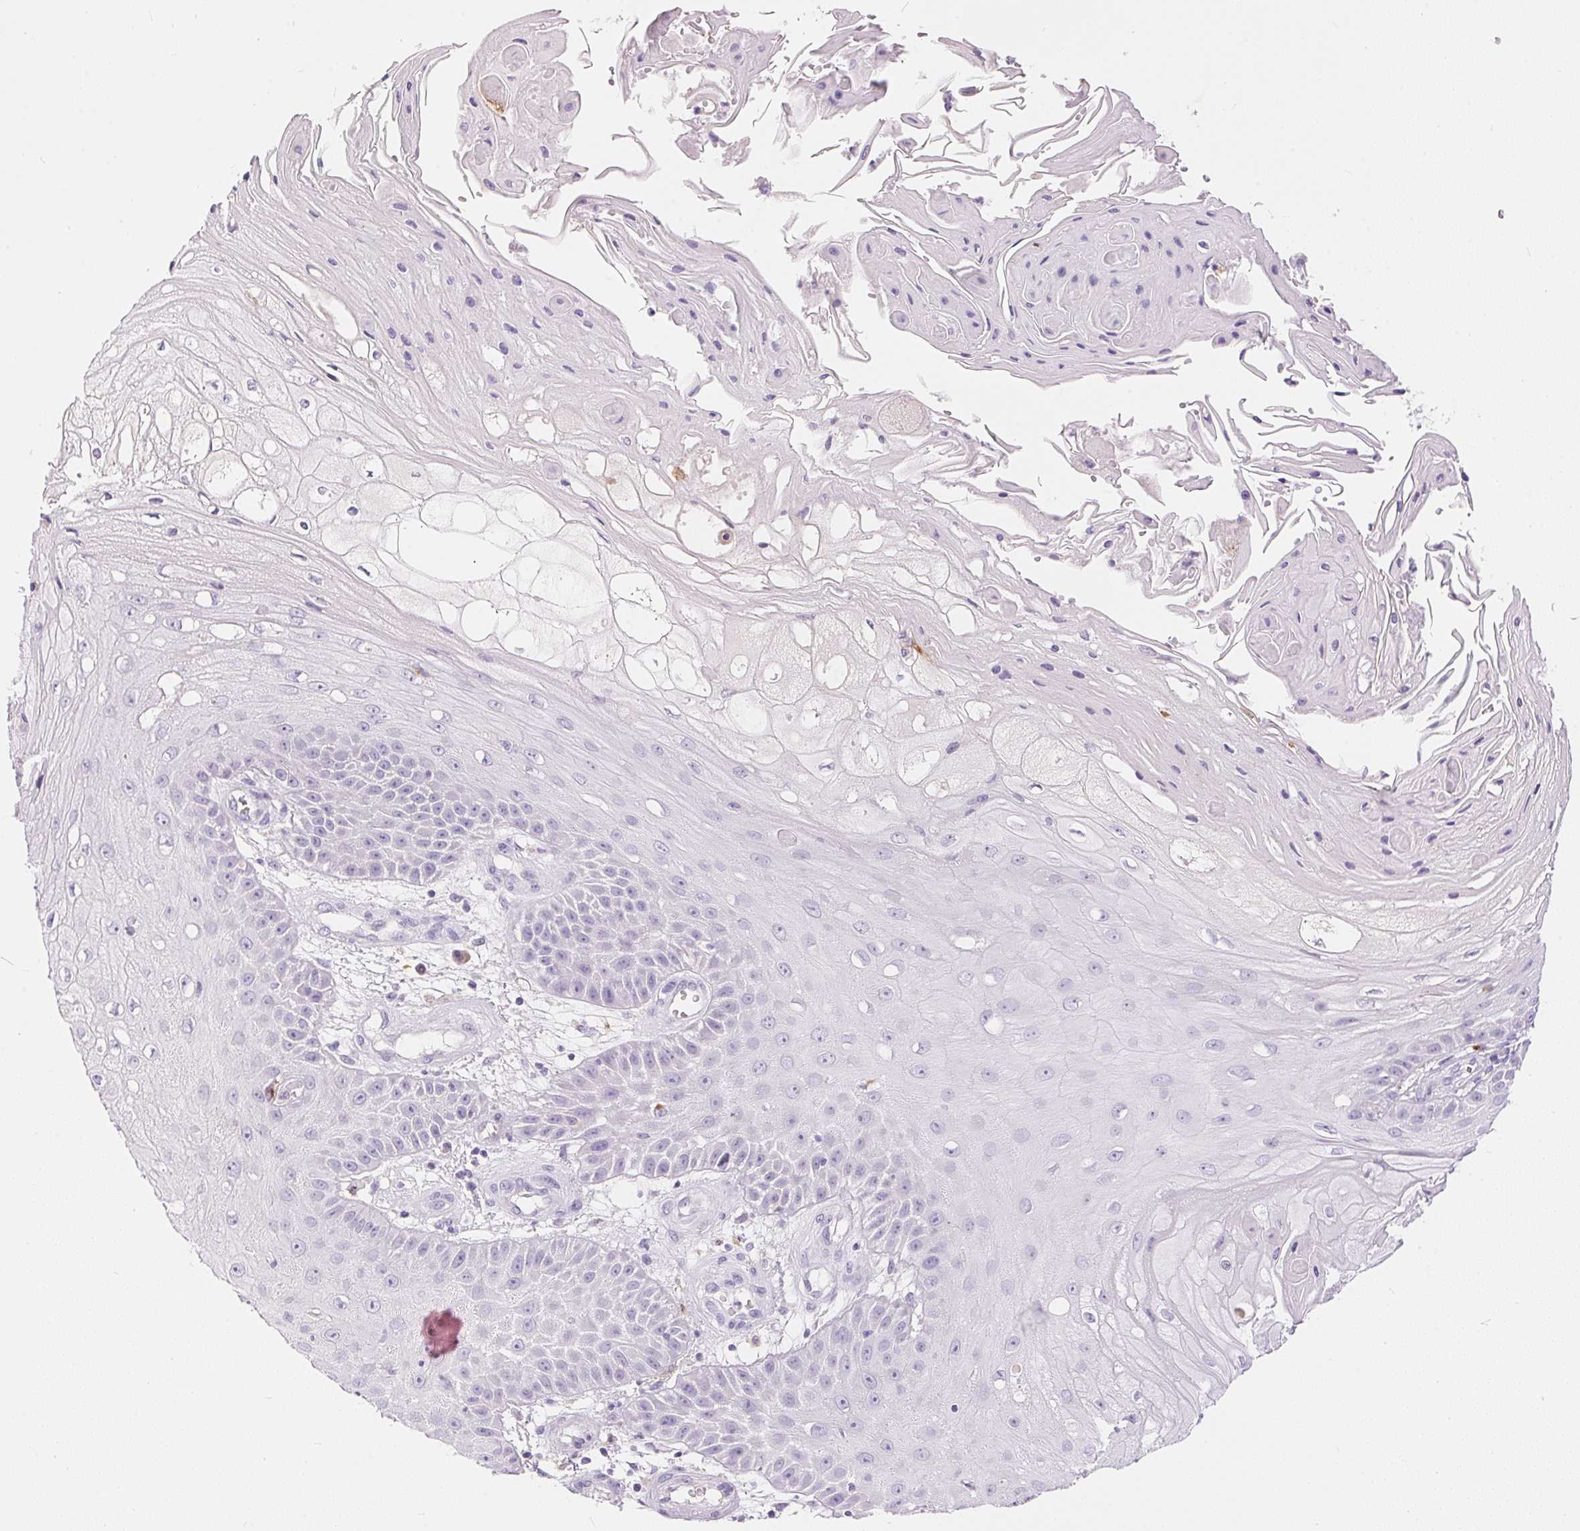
{"staining": {"intensity": "negative", "quantity": "none", "location": "none"}, "tissue": "skin cancer", "cell_type": "Tumor cells", "image_type": "cancer", "snomed": [{"axis": "morphology", "description": "Squamous cell carcinoma, NOS"}, {"axis": "topography", "description": "Skin"}], "caption": "This image is of skin cancer stained with IHC to label a protein in brown with the nuclei are counter-stained blue. There is no staining in tumor cells.", "gene": "PNLIPRP3", "patient": {"sex": "male", "age": 70}}